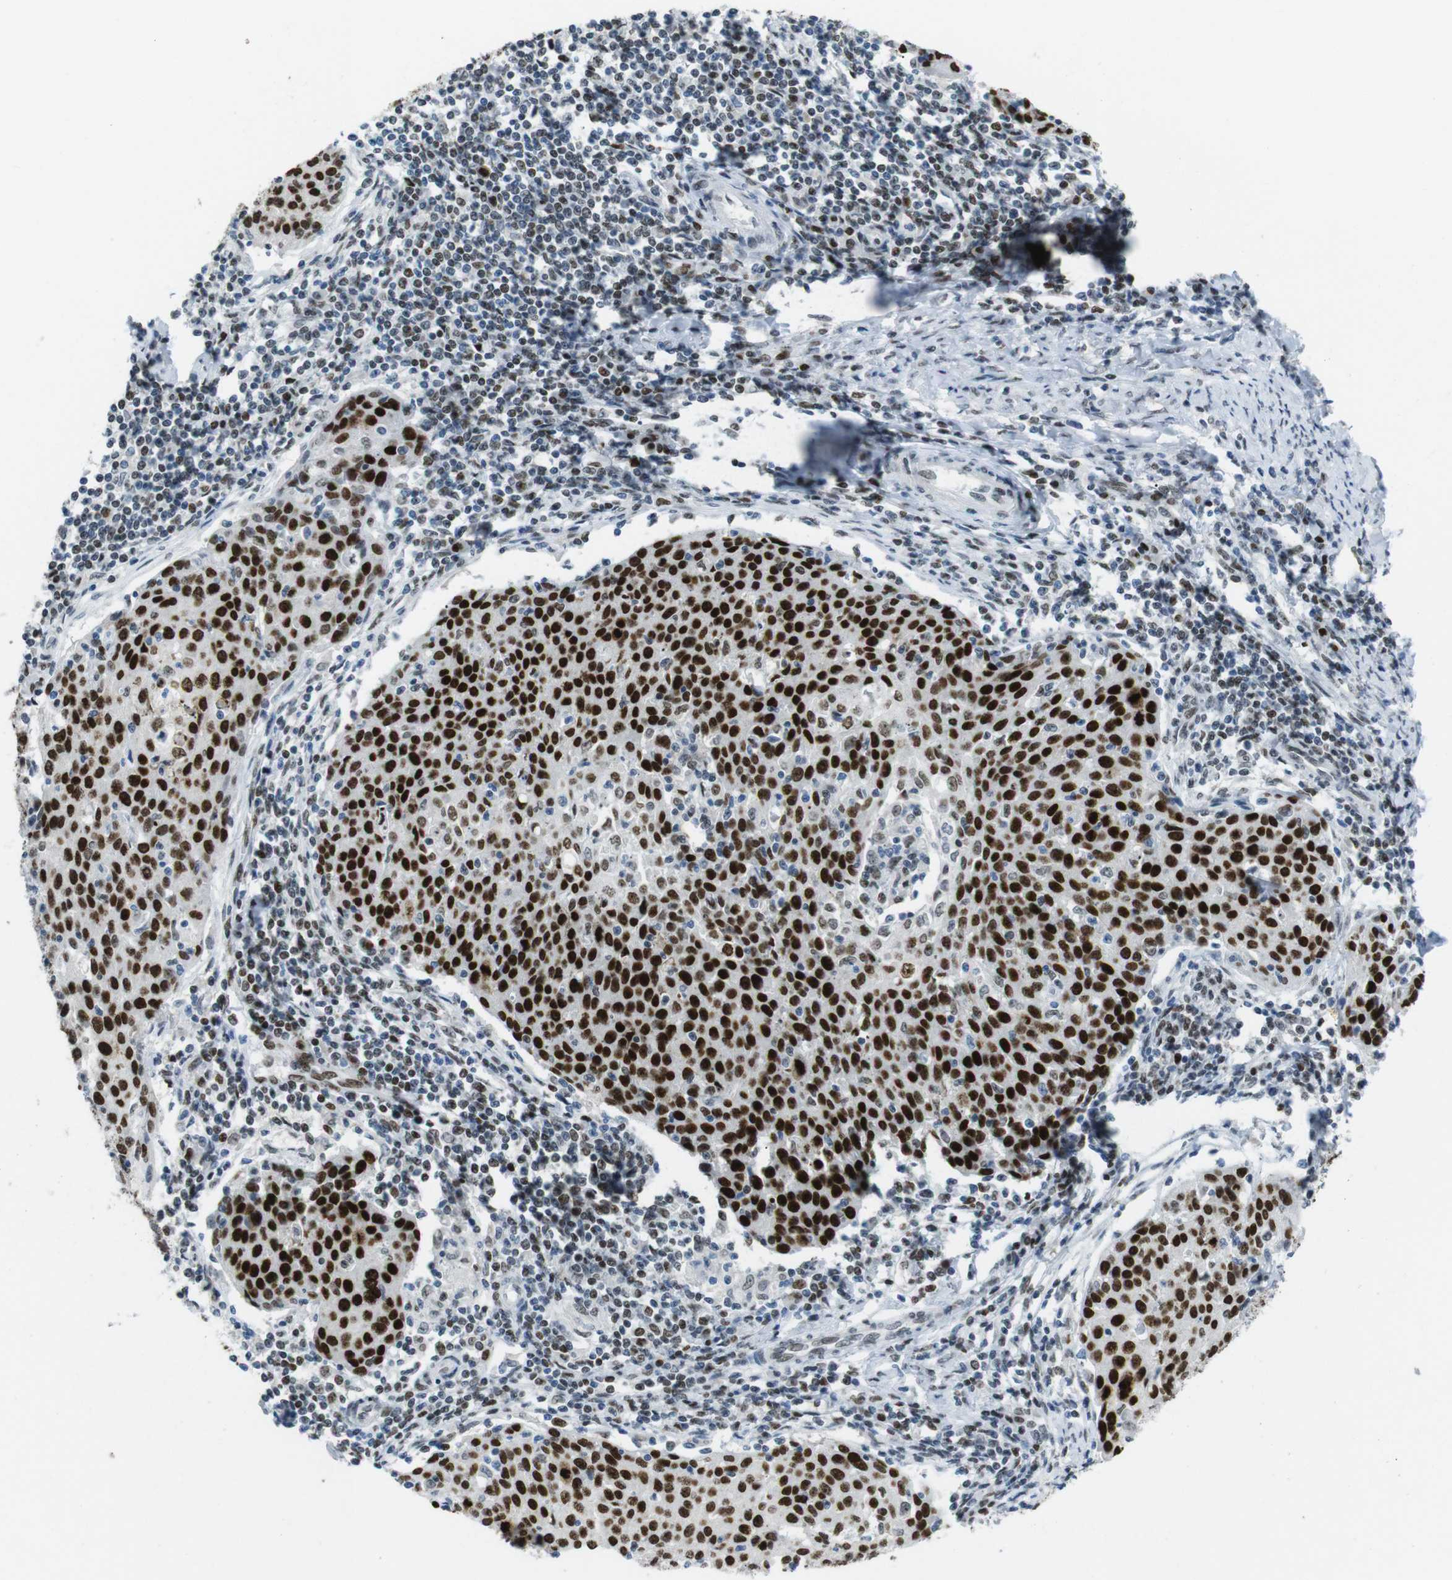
{"staining": {"intensity": "strong", "quantity": ">75%", "location": "nuclear"}, "tissue": "cervical cancer", "cell_type": "Tumor cells", "image_type": "cancer", "snomed": [{"axis": "morphology", "description": "Squamous cell carcinoma, NOS"}, {"axis": "topography", "description": "Cervix"}], "caption": "High-power microscopy captured an IHC image of cervical cancer, revealing strong nuclear staining in about >75% of tumor cells.", "gene": "RIOX2", "patient": {"sex": "female", "age": 38}}